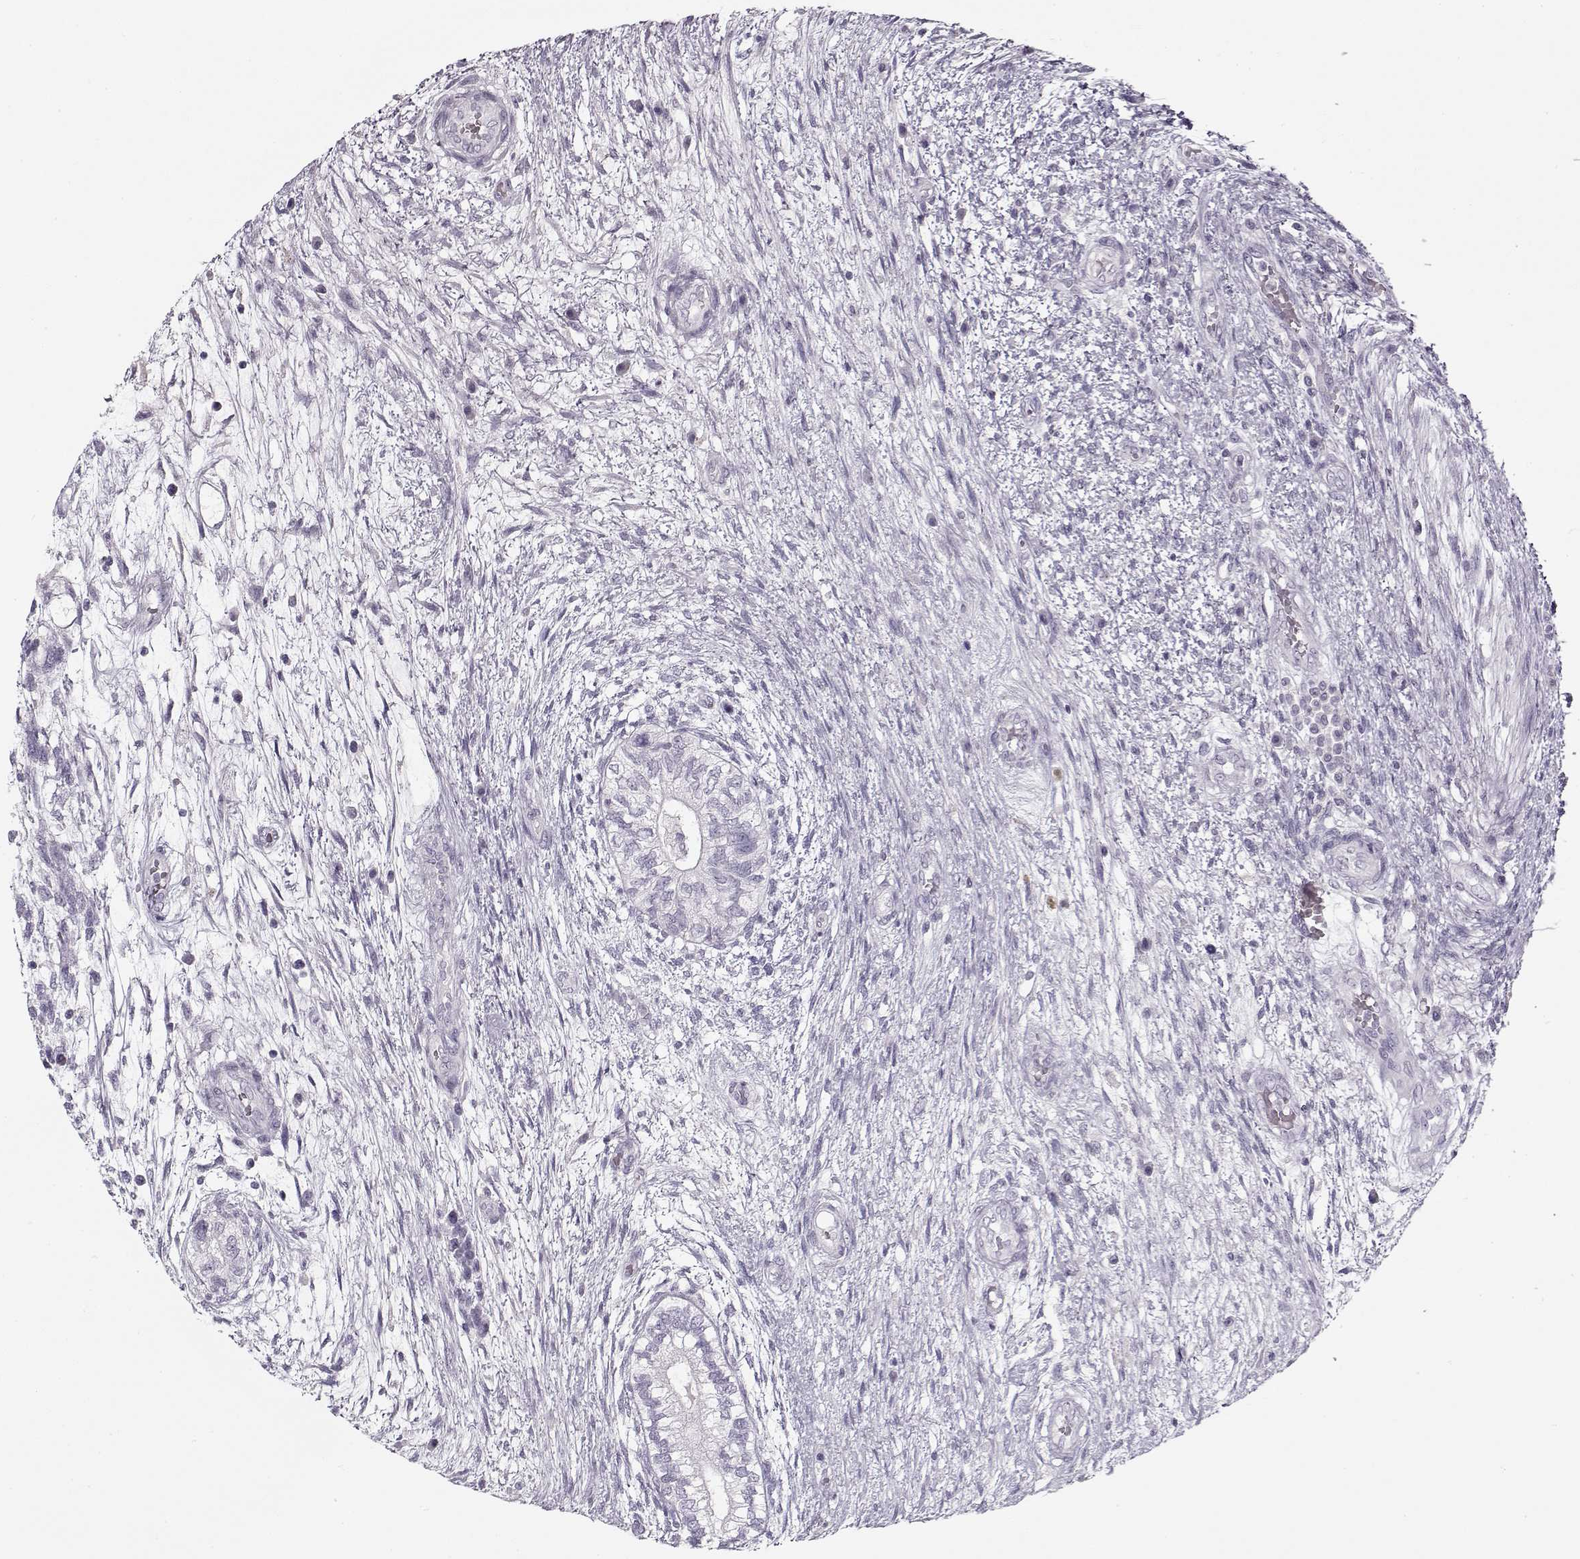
{"staining": {"intensity": "negative", "quantity": "none", "location": "none"}, "tissue": "testis cancer", "cell_type": "Tumor cells", "image_type": "cancer", "snomed": [{"axis": "morphology", "description": "Normal tissue, NOS"}, {"axis": "morphology", "description": "Carcinoma, Embryonal, NOS"}, {"axis": "topography", "description": "Testis"}, {"axis": "topography", "description": "Epididymis"}], "caption": "Testis embryonal carcinoma stained for a protein using immunohistochemistry (IHC) exhibits no positivity tumor cells.", "gene": "PNMT", "patient": {"sex": "male", "age": 32}}